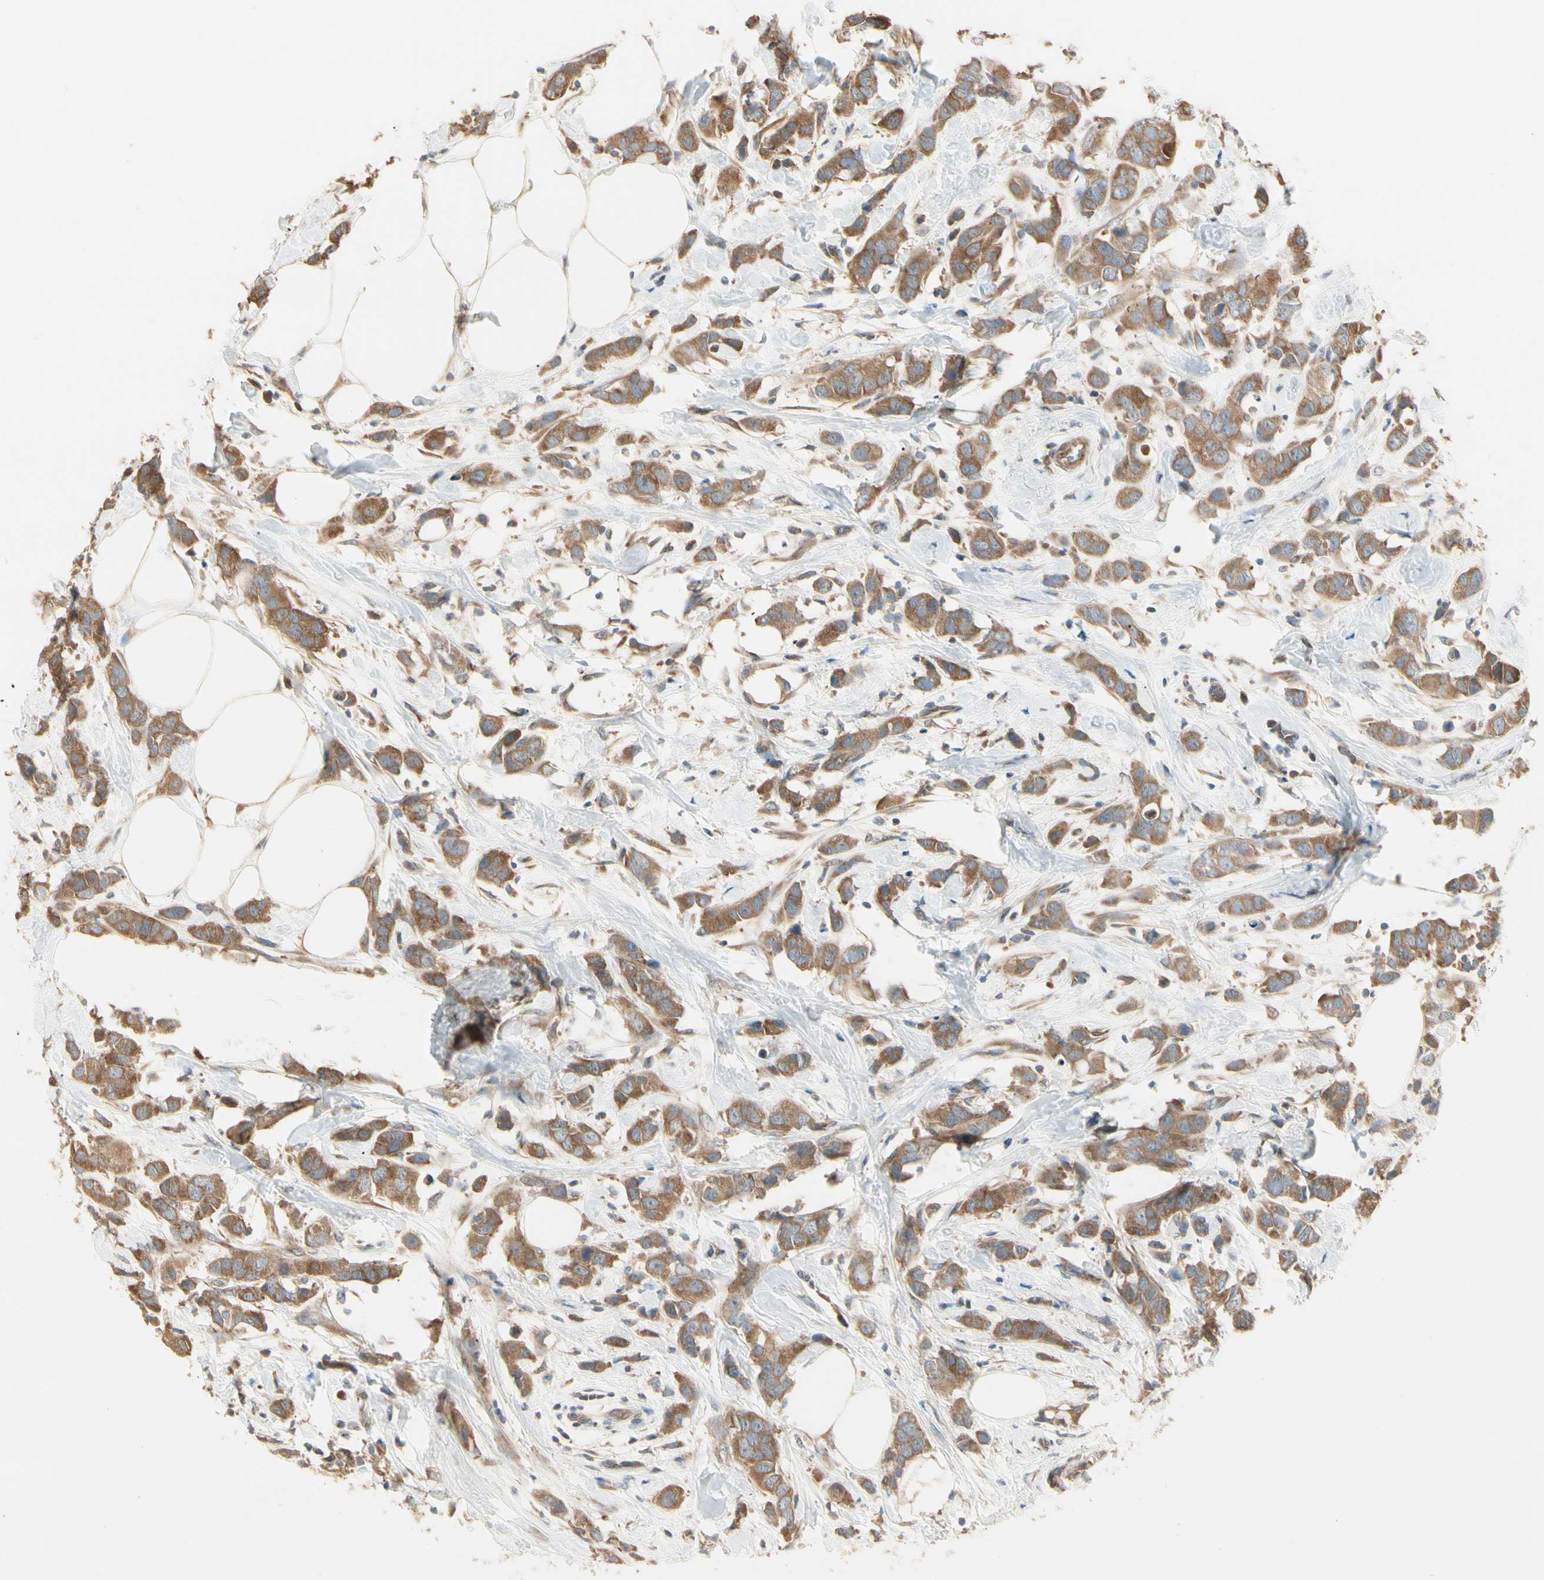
{"staining": {"intensity": "moderate", "quantity": ">75%", "location": "cytoplasmic/membranous"}, "tissue": "breast cancer", "cell_type": "Tumor cells", "image_type": "cancer", "snomed": [{"axis": "morphology", "description": "Normal tissue, NOS"}, {"axis": "morphology", "description": "Duct carcinoma"}, {"axis": "topography", "description": "Breast"}], "caption": "This micrograph demonstrates IHC staining of breast invasive ductal carcinoma, with medium moderate cytoplasmic/membranous expression in about >75% of tumor cells.", "gene": "IRAG1", "patient": {"sex": "female", "age": 50}}